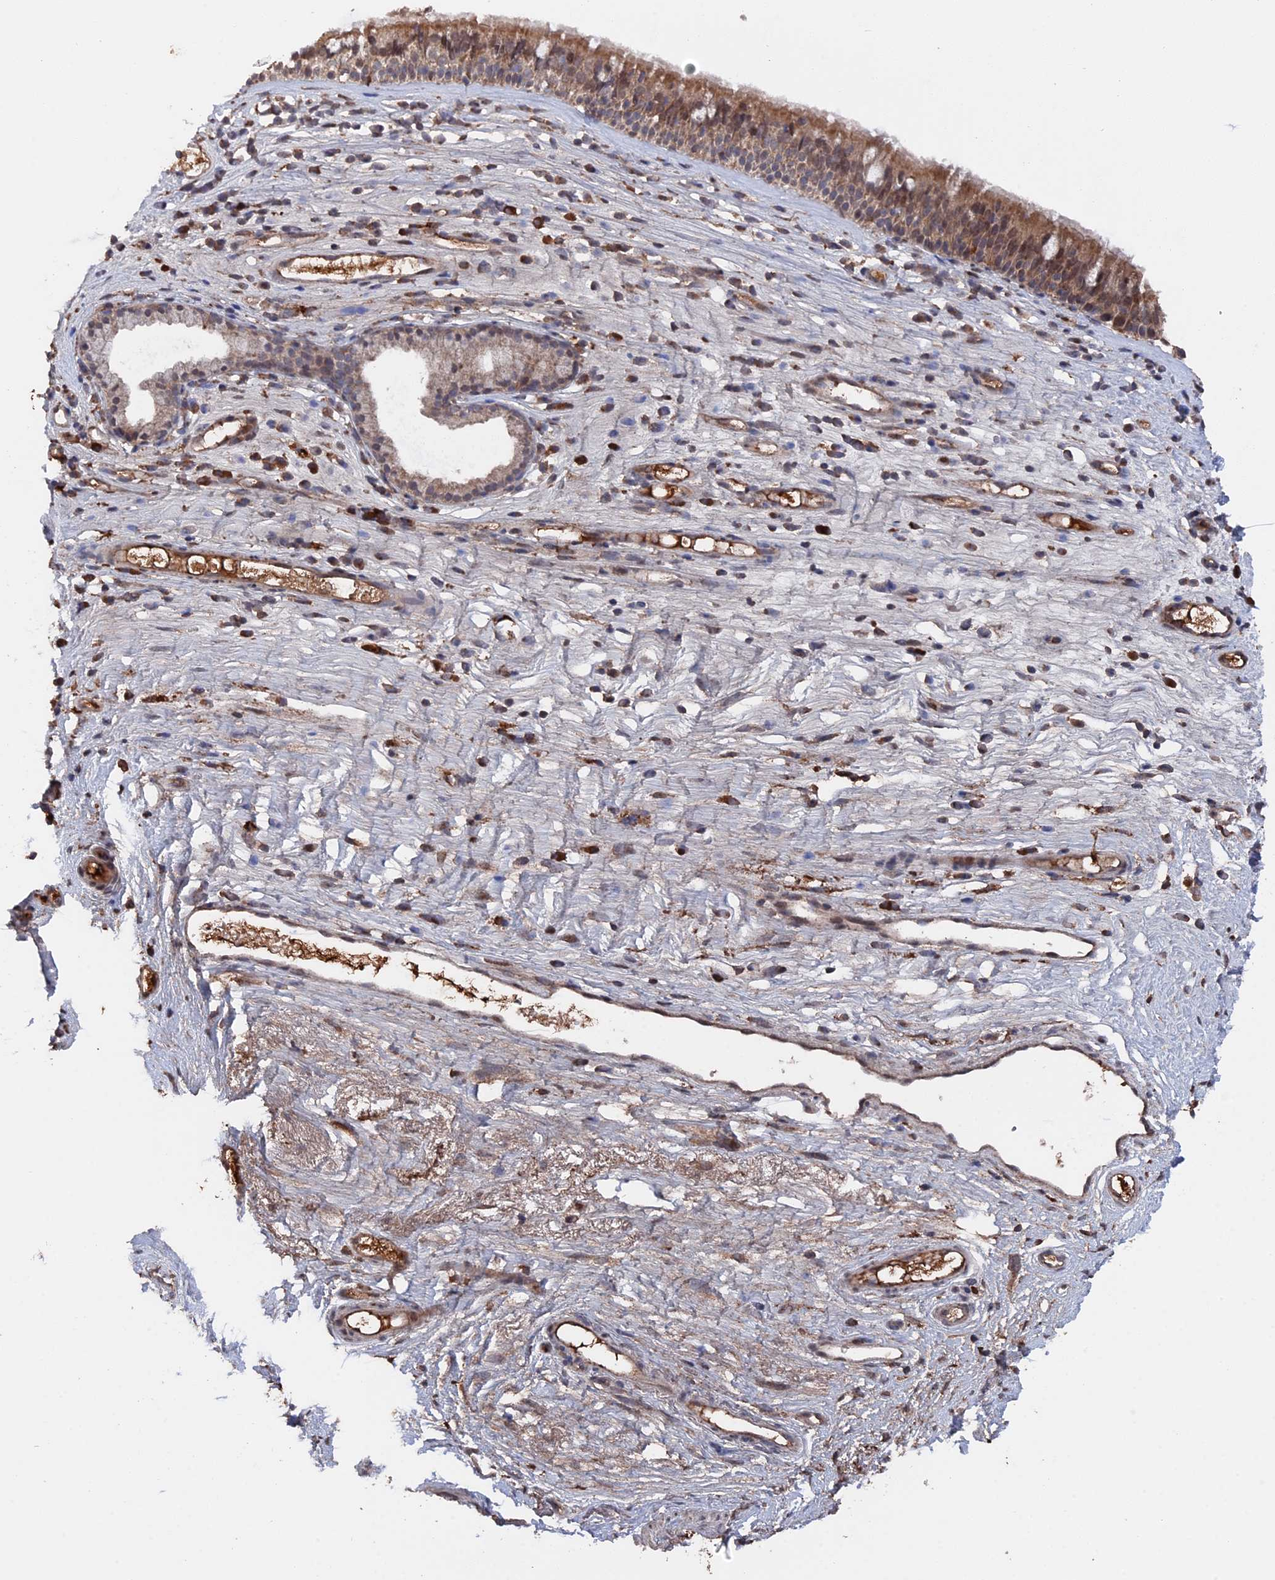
{"staining": {"intensity": "moderate", "quantity": ">75%", "location": "cytoplasmic/membranous,nuclear"}, "tissue": "nasopharynx", "cell_type": "Respiratory epithelial cells", "image_type": "normal", "snomed": [{"axis": "morphology", "description": "Normal tissue, NOS"}, {"axis": "morphology", "description": "Inflammation, NOS"}, {"axis": "morphology", "description": "Malignant melanoma, Metastatic site"}, {"axis": "topography", "description": "Nasopharynx"}], "caption": "Benign nasopharynx was stained to show a protein in brown. There is medium levels of moderate cytoplasmic/membranous,nuclear staining in about >75% of respiratory epithelial cells.", "gene": "CEACAM21", "patient": {"sex": "male", "age": 70}}